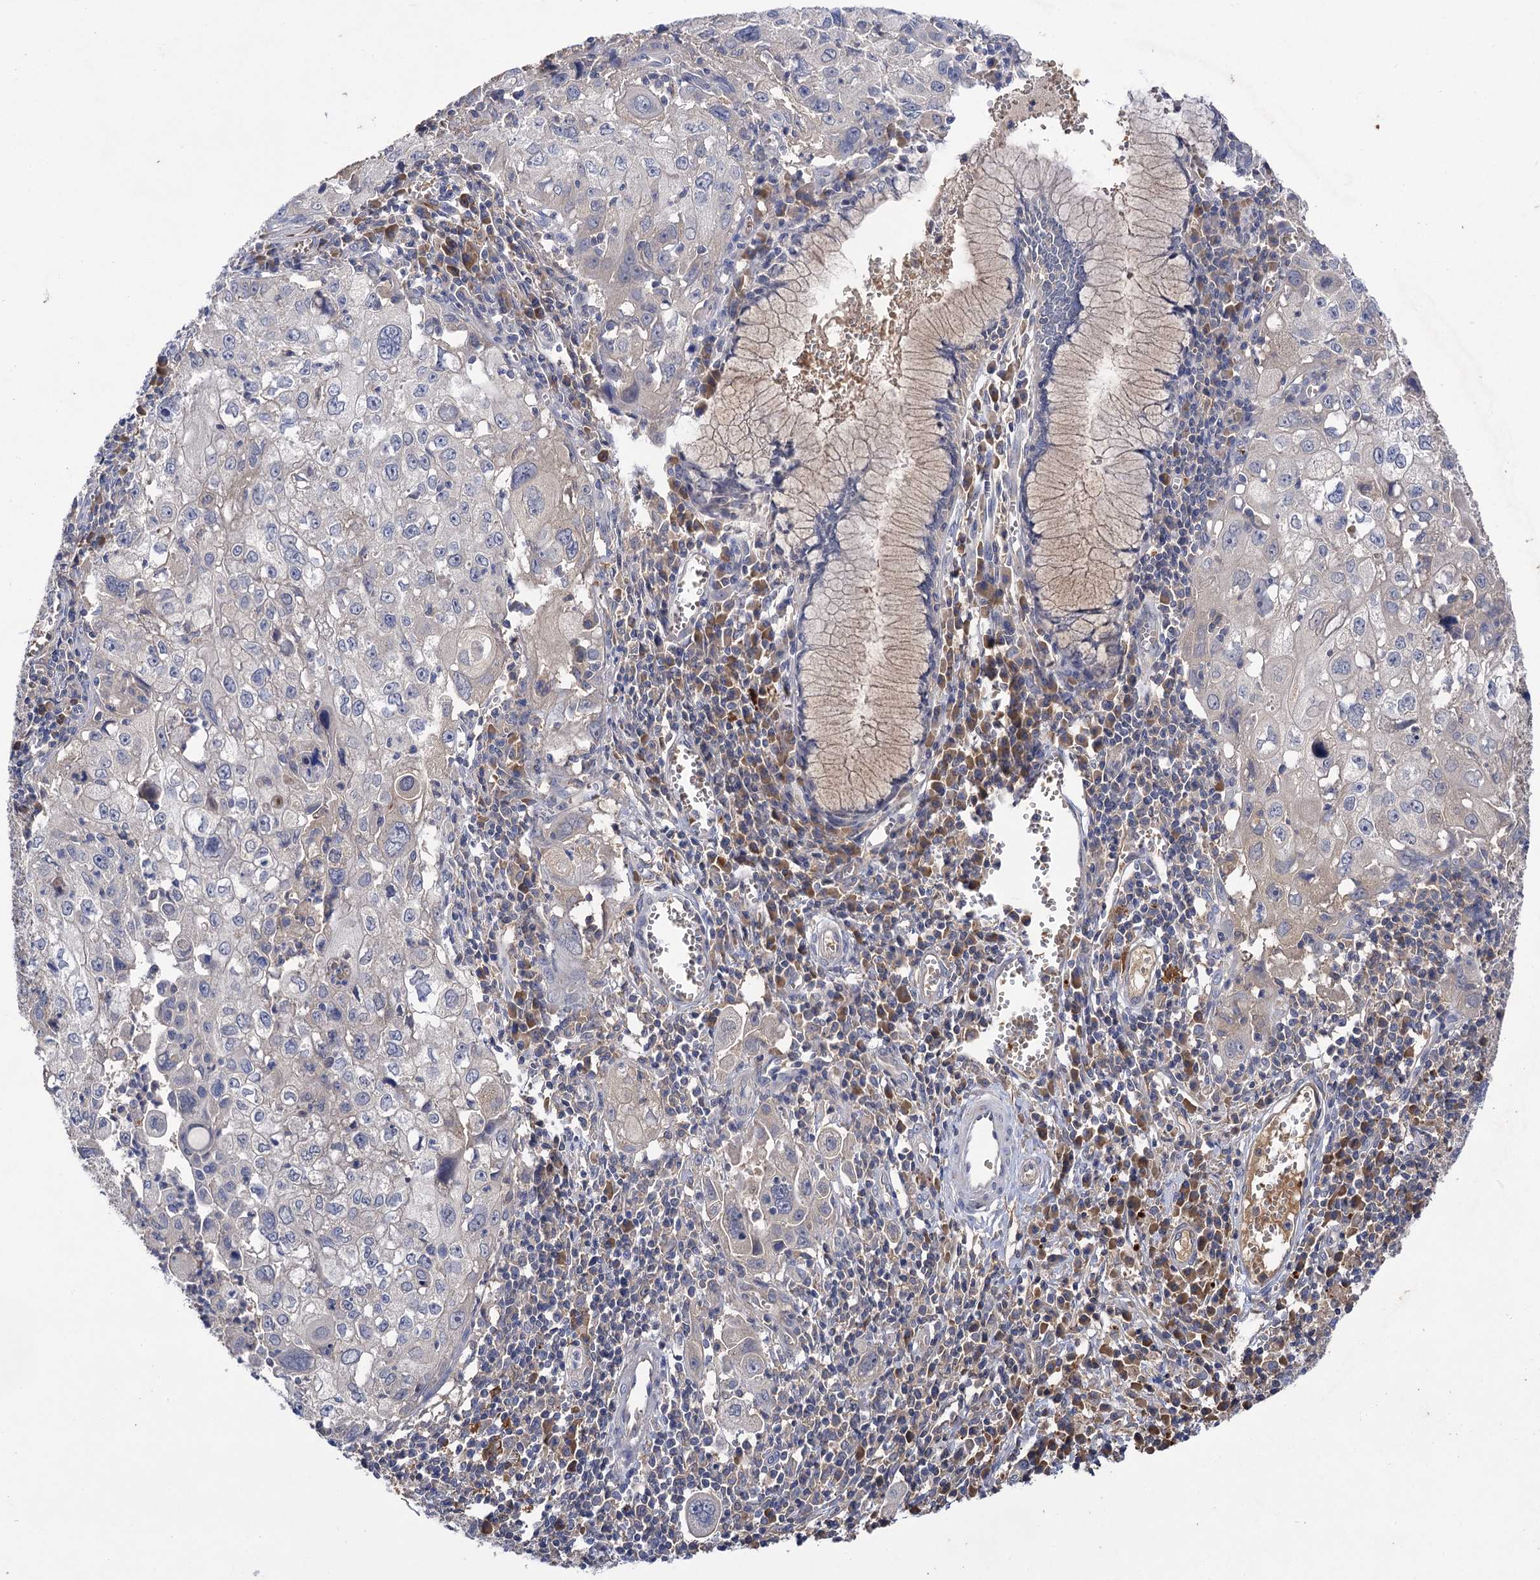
{"staining": {"intensity": "negative", "quantity": "none", "location": "none"}, "tissue": "cervical cancer", "cell_type": "Tumor cells", "image_type": "cancer", "snomed": [{"axis": "morphology", "description": "Squamous cell carcinoma, NOS"}, {"axis": "topography", "description": "Cervix"}], "caption": "This is a micrograph of immunohistochemistry (IHC) staining of cervical cancer (squamous cell carcinoma), which shows no expression in tumor cells.", "gene": "USP50", "patient": {"sex": "female", "age": 42}}